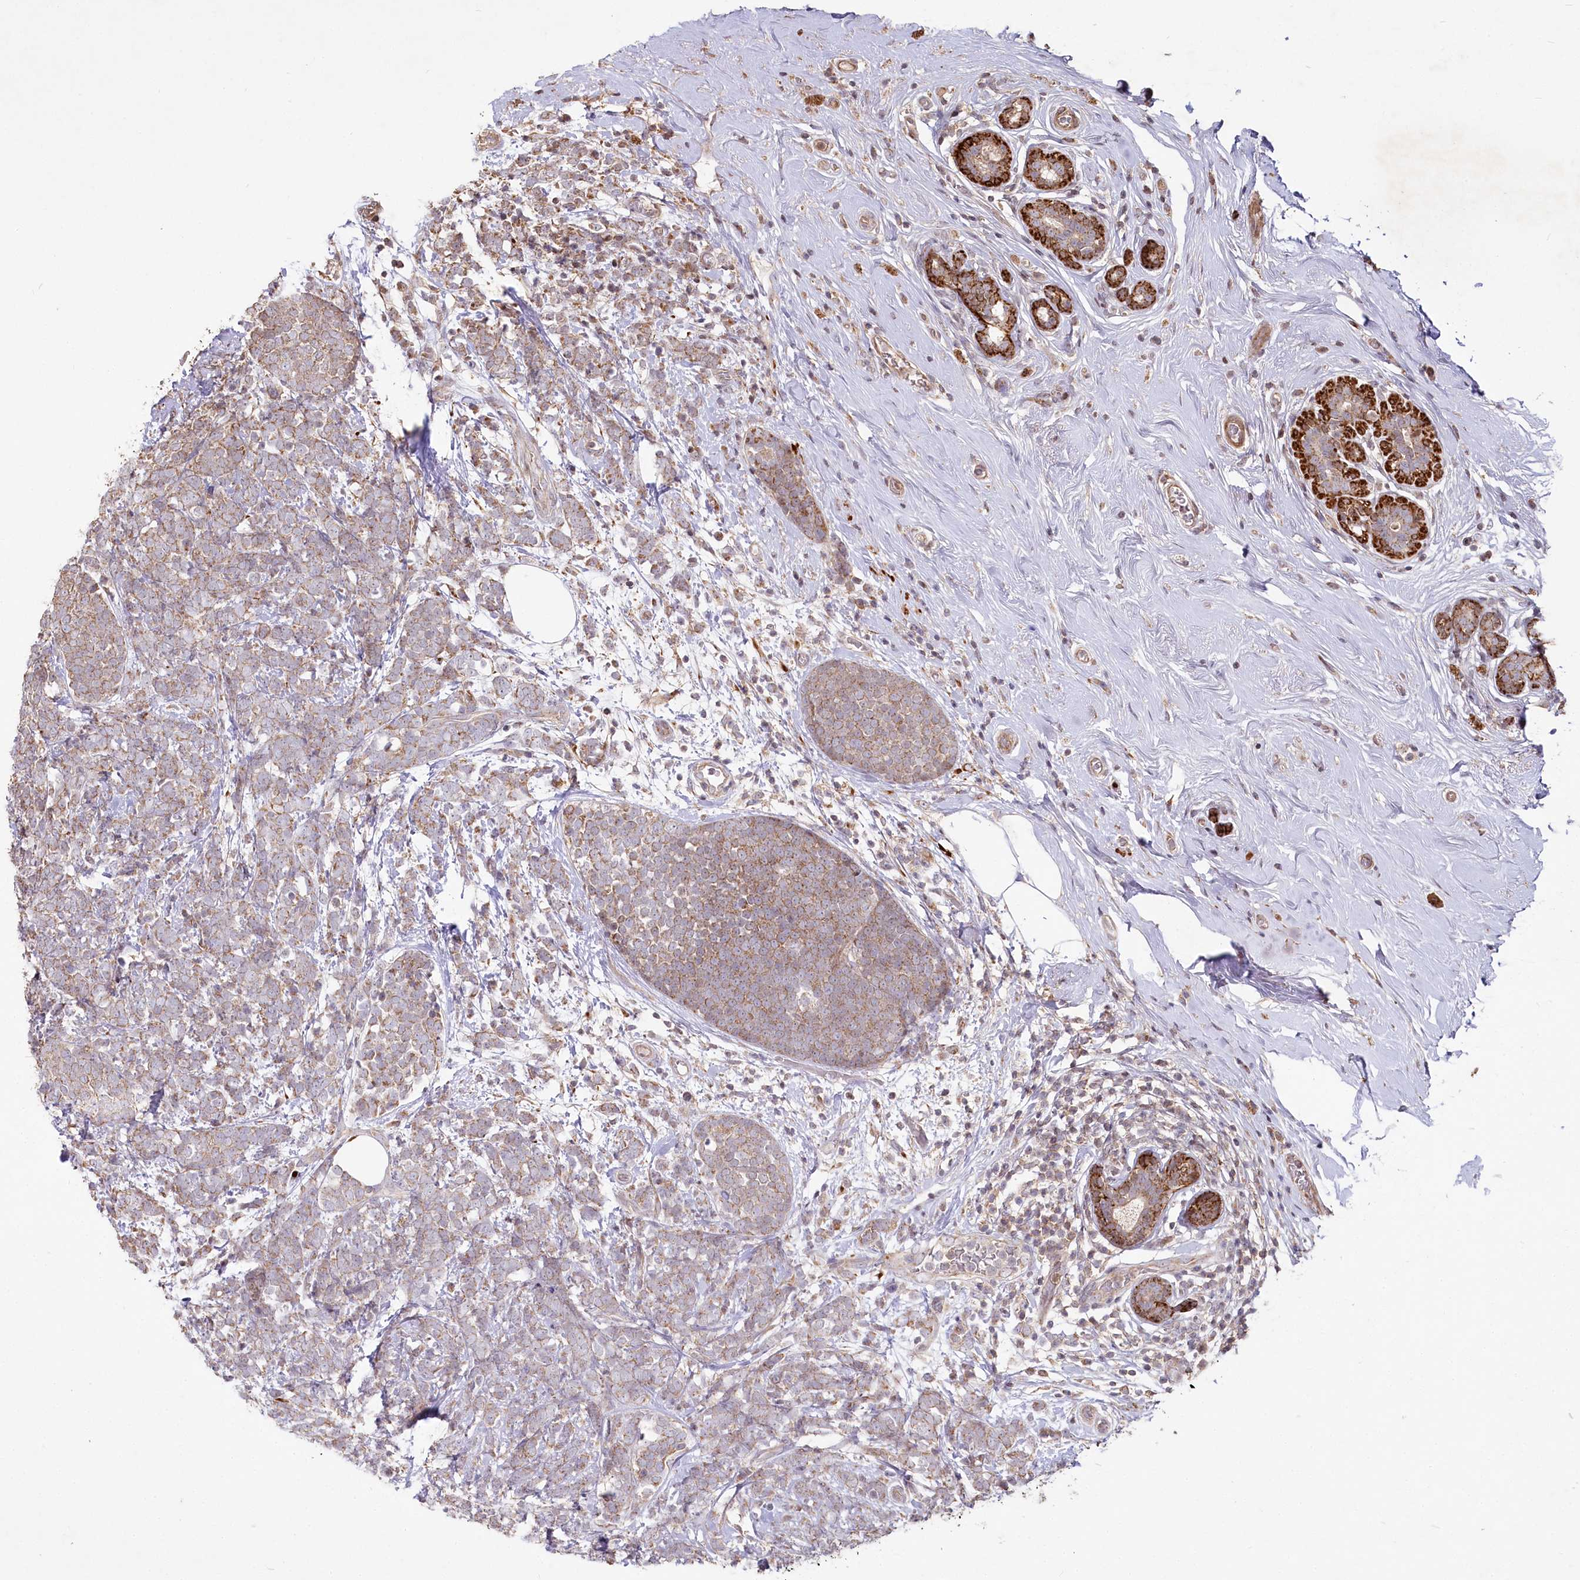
{"staining": {"intensity": "weak", "quantity": "25%-75%", "location": "cytoplasmic/membranous"}, "tissue": "breast cancer", "cell_type": "Tumor cells", "image_type": "cancer", "snomed": [{"axis": "morphology", "description": "Lobular carcinoma"}, {"axis": "topography", "description": "Breast"}], "caption": "This is an image of IHC staining of breast cancer, which shows weak expression in the cytoplasmic/membranous of tumor cells.", "gene": "PSTK", "patient": {"sex": "female", "age": 58}}